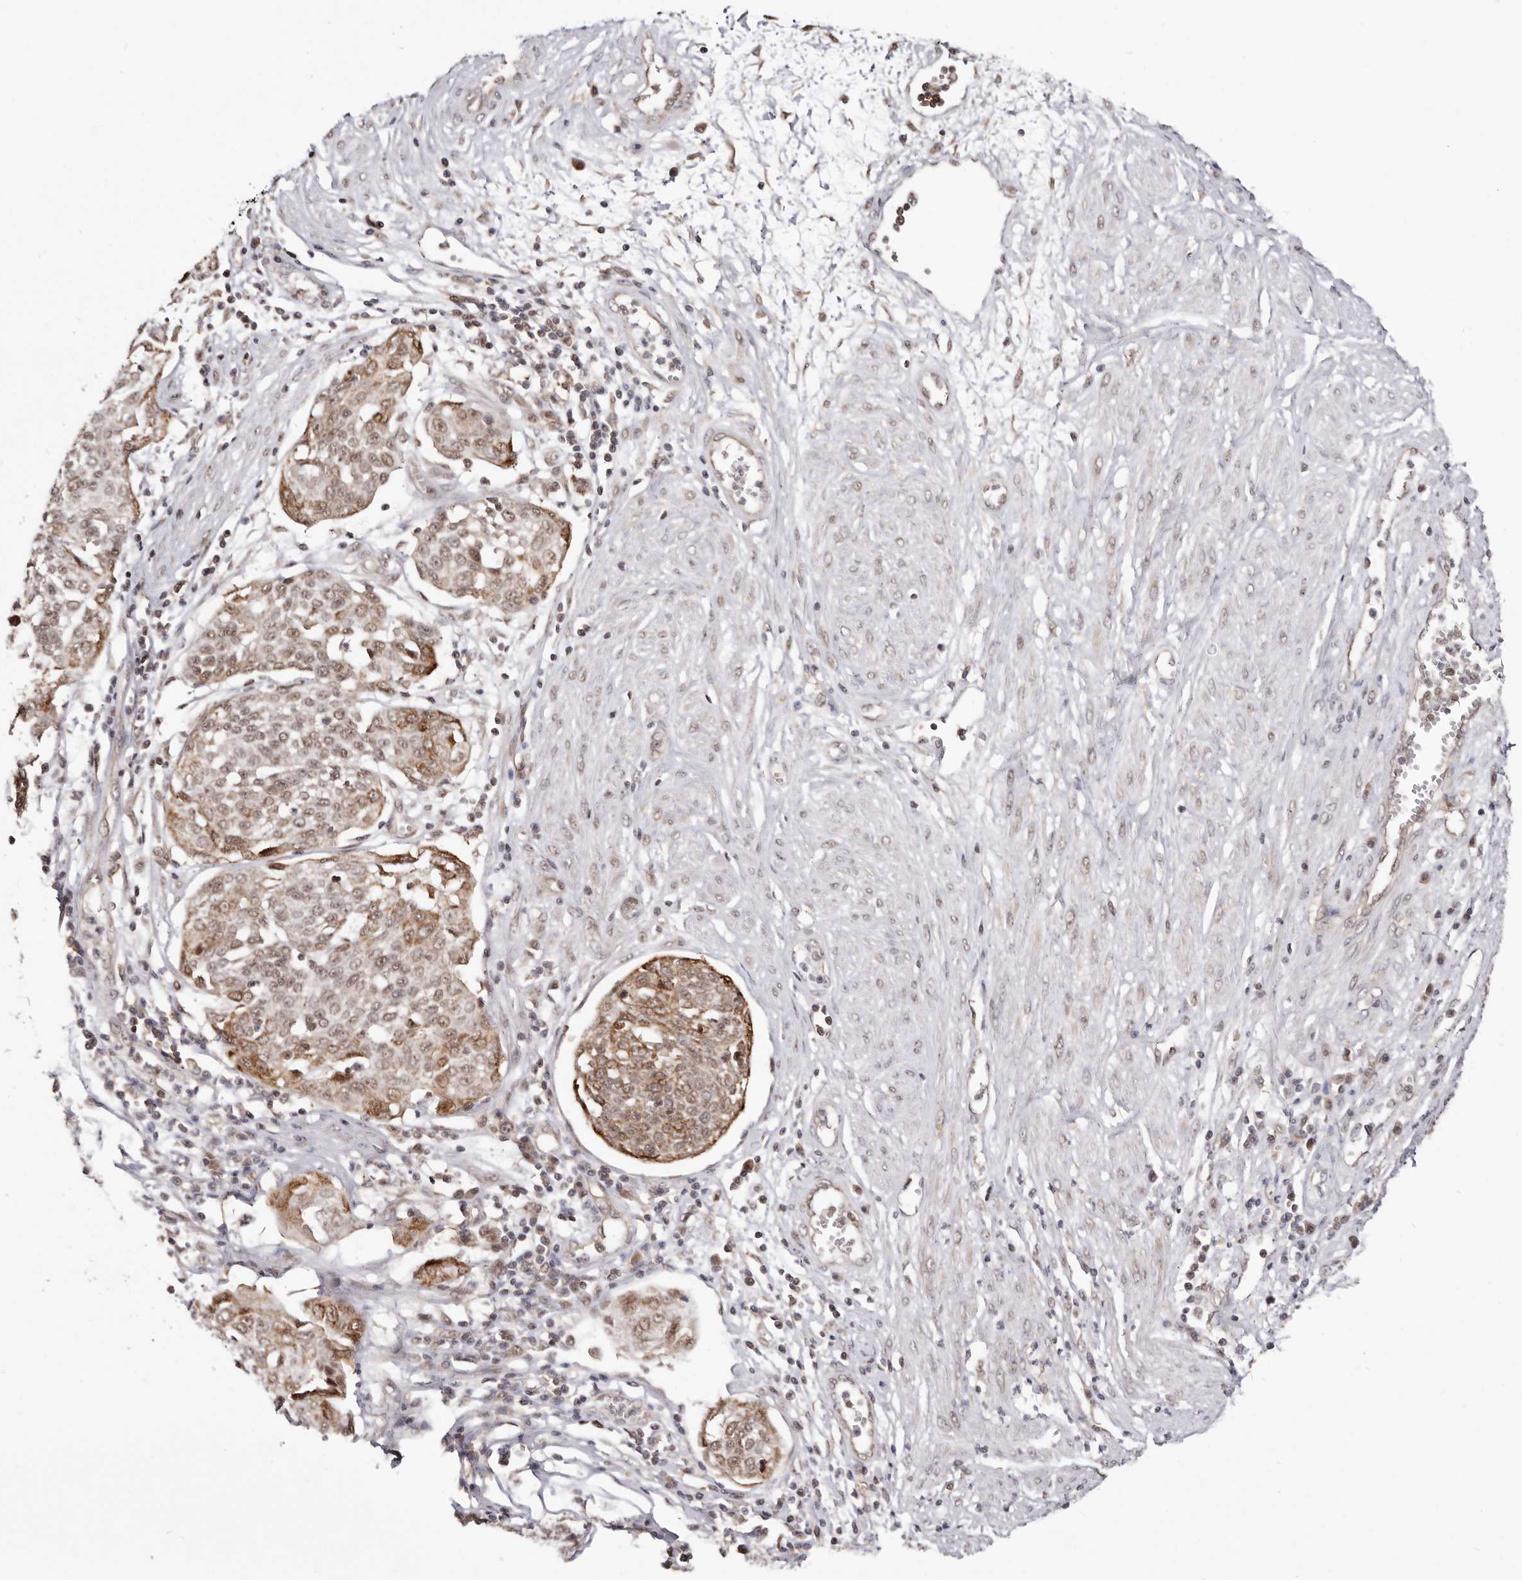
{"staining": {"intensity": "moderate", "quantity": ">75%", "location": "cytoplasmic/membranous,nuclear"}, "tissue": "cervical cancer", "cell_type": "Tumor cells", "image_type": "cancer", "snomed": [{"axis": "morphology", "description": "Squamous cell carcinoma, NOS"}, {"axis": "topography", "description": "Cervix"}], "caption": "The histopathology image exhibits staining of squamous cell carcinoma (cervical), revealing moderate cytoplasmic/membranous and nuclear protein staining (brown color) within tumor cells. The protein is stained brown, and the nuclei are stained in blue (DAB IHC with brightfield microscopy, high magnification).", "gene": "MED8", "patient": {"sex": "female", "age": 34}}